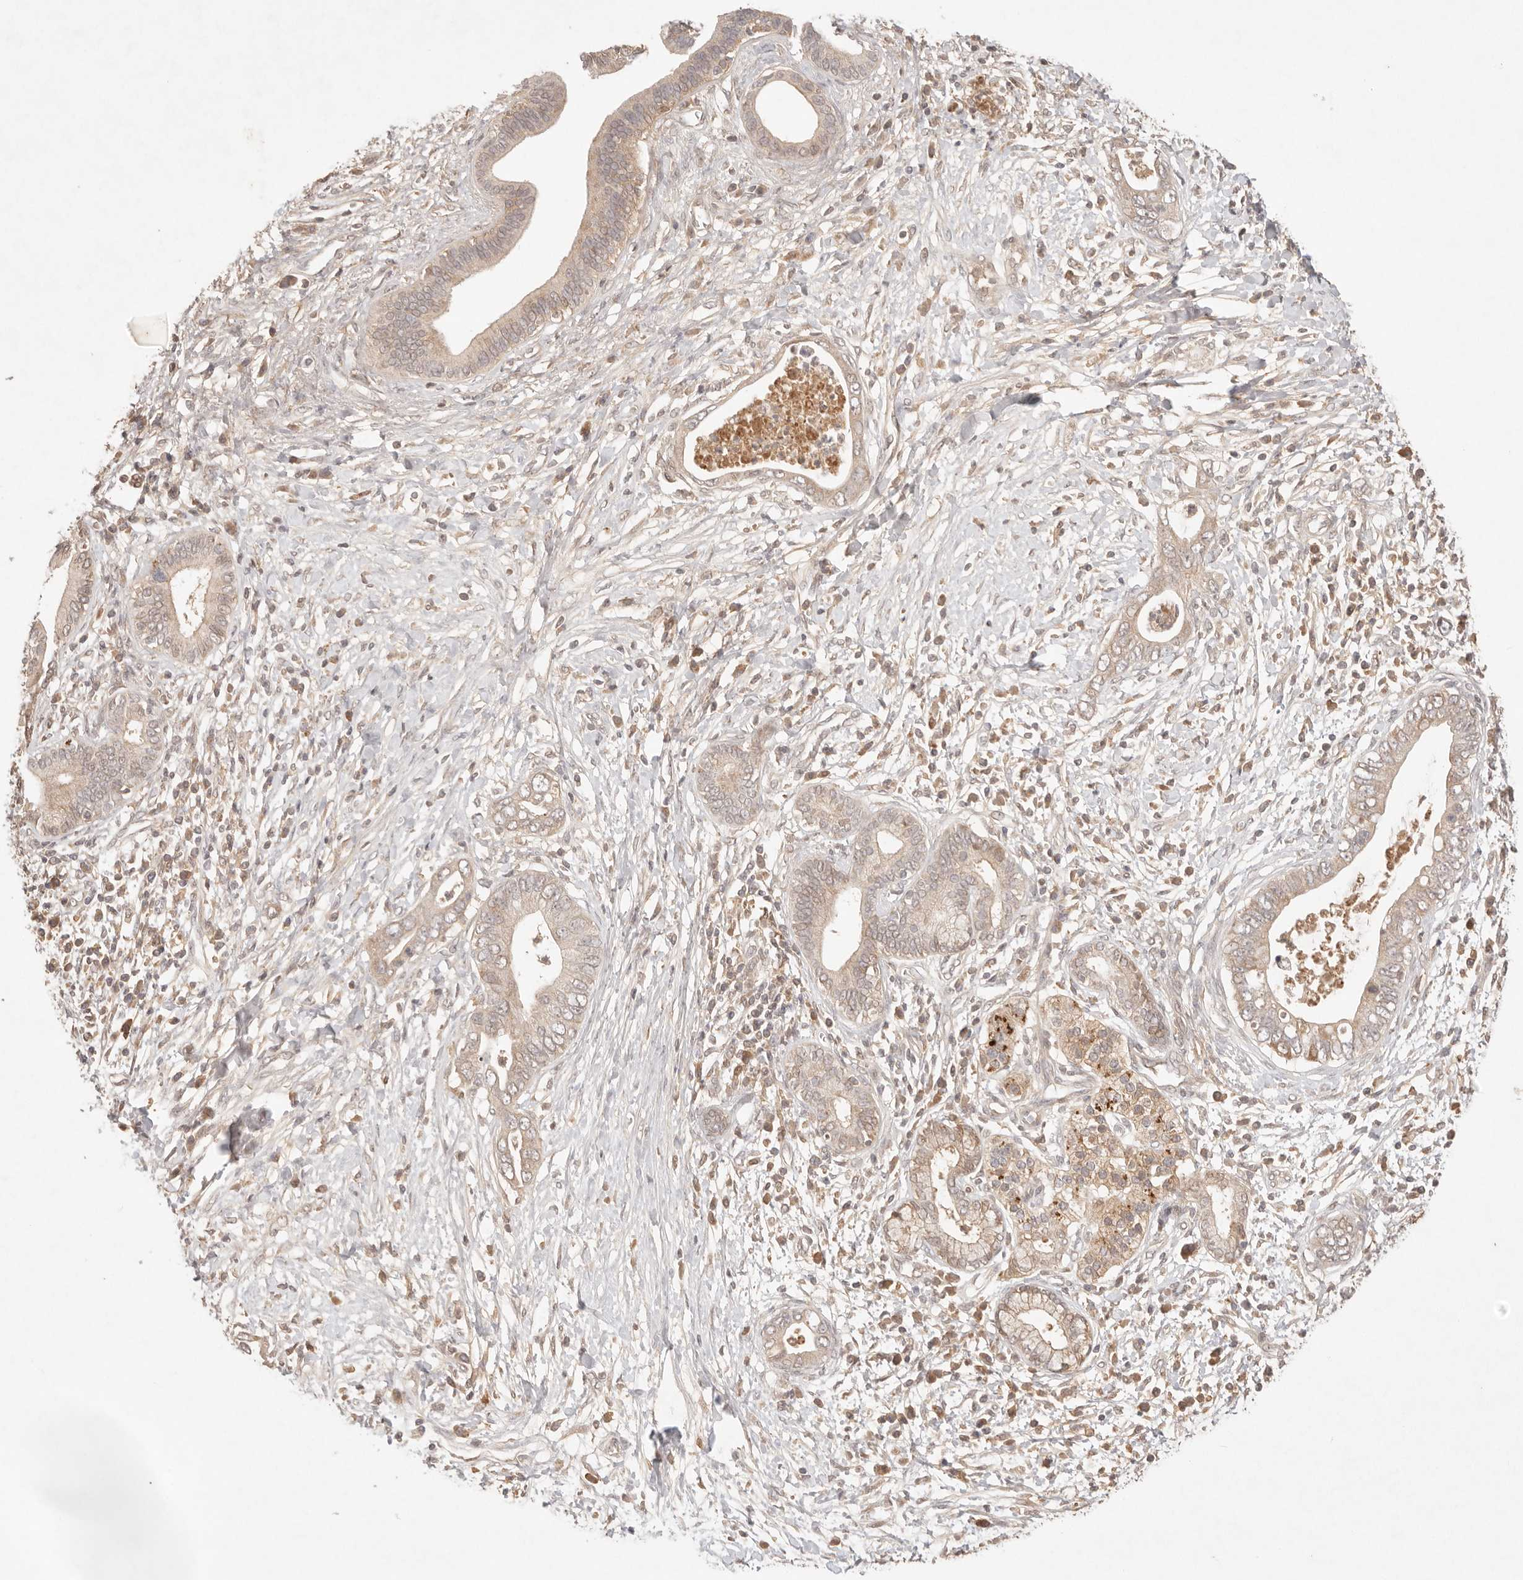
{"staining": {"intensity": "weak", "quantity": ">75%", "location": "cytoplasmic/membranous"}, "tissue": "pancreatic cancer", "cell_type": "Tumor cells", "image_type": "cancer", "snomed": [{"axis": "morphology", "description": "Adenocarcinoma, NOS"}, {"axis": "topography", "description": "Pancreas"}], "caption": "Adenocarcinoma (pancreatic) stained with immunohistochemistry displays weak cytoplasmic/membranous staining in about >75% of tumor cells.", "gene": "PHLDA3", "patient": {"sex": "male", "age": 75}}